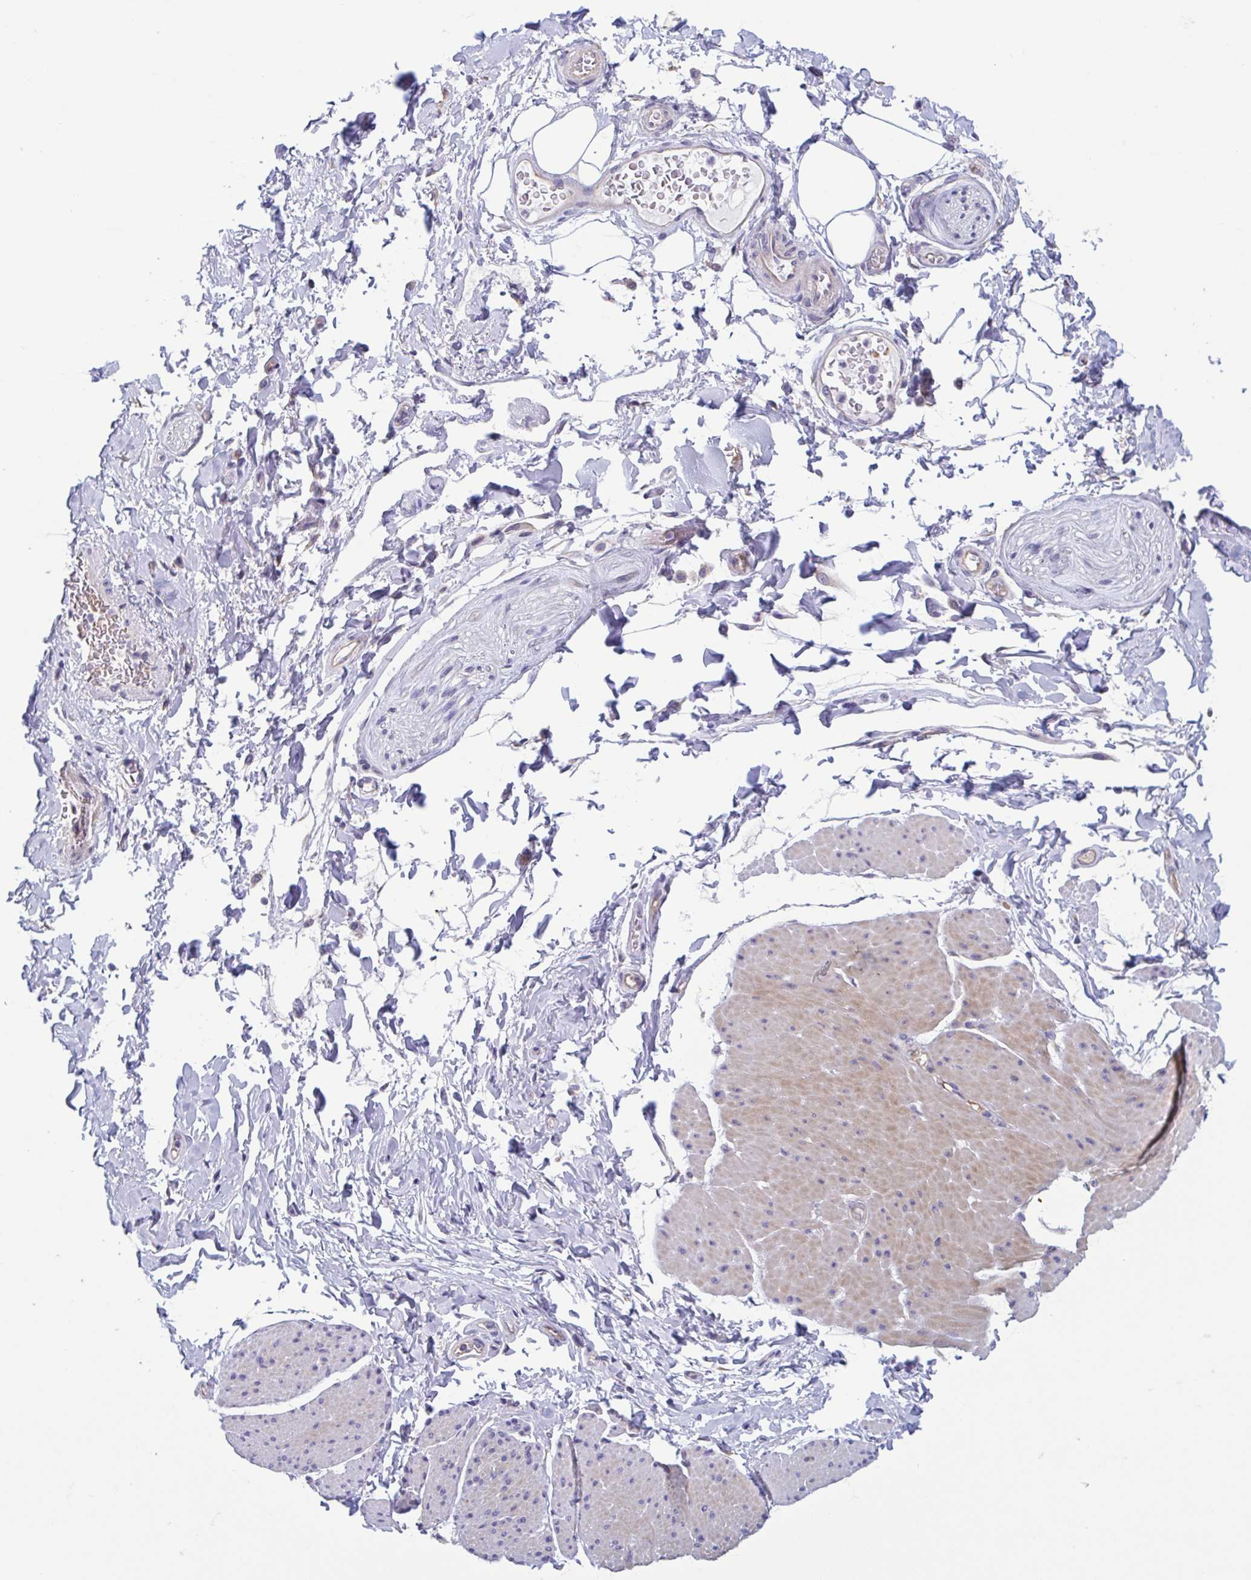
{"staining": {"intensity": "negative", "quantity": "none", "location": "none"}, "tissue": "adipose tissue", "cell_type": "Adipocytes", "image_type": "normal", "snomed": [{"axis": "morphology", "description": "Normal tissue, NOS"}, {"axis": "topography", "description": "Urinary bladder"}, {"axis": "topography", "description": "Peripheral nerve tissue"}], "caption": "This is a histopathology image of immunohistochemistry (IHC) staining of benign adipose tissue, which shows no staining in adipocytes. Brightfield microscopy of IHC stained with DAB (3,3'-diaminobenzidine) (brown) and hematoxylin (blue), captured at high magnification.", "gene": "MORC4", "patient": {"sex": "female", "age": 60}}